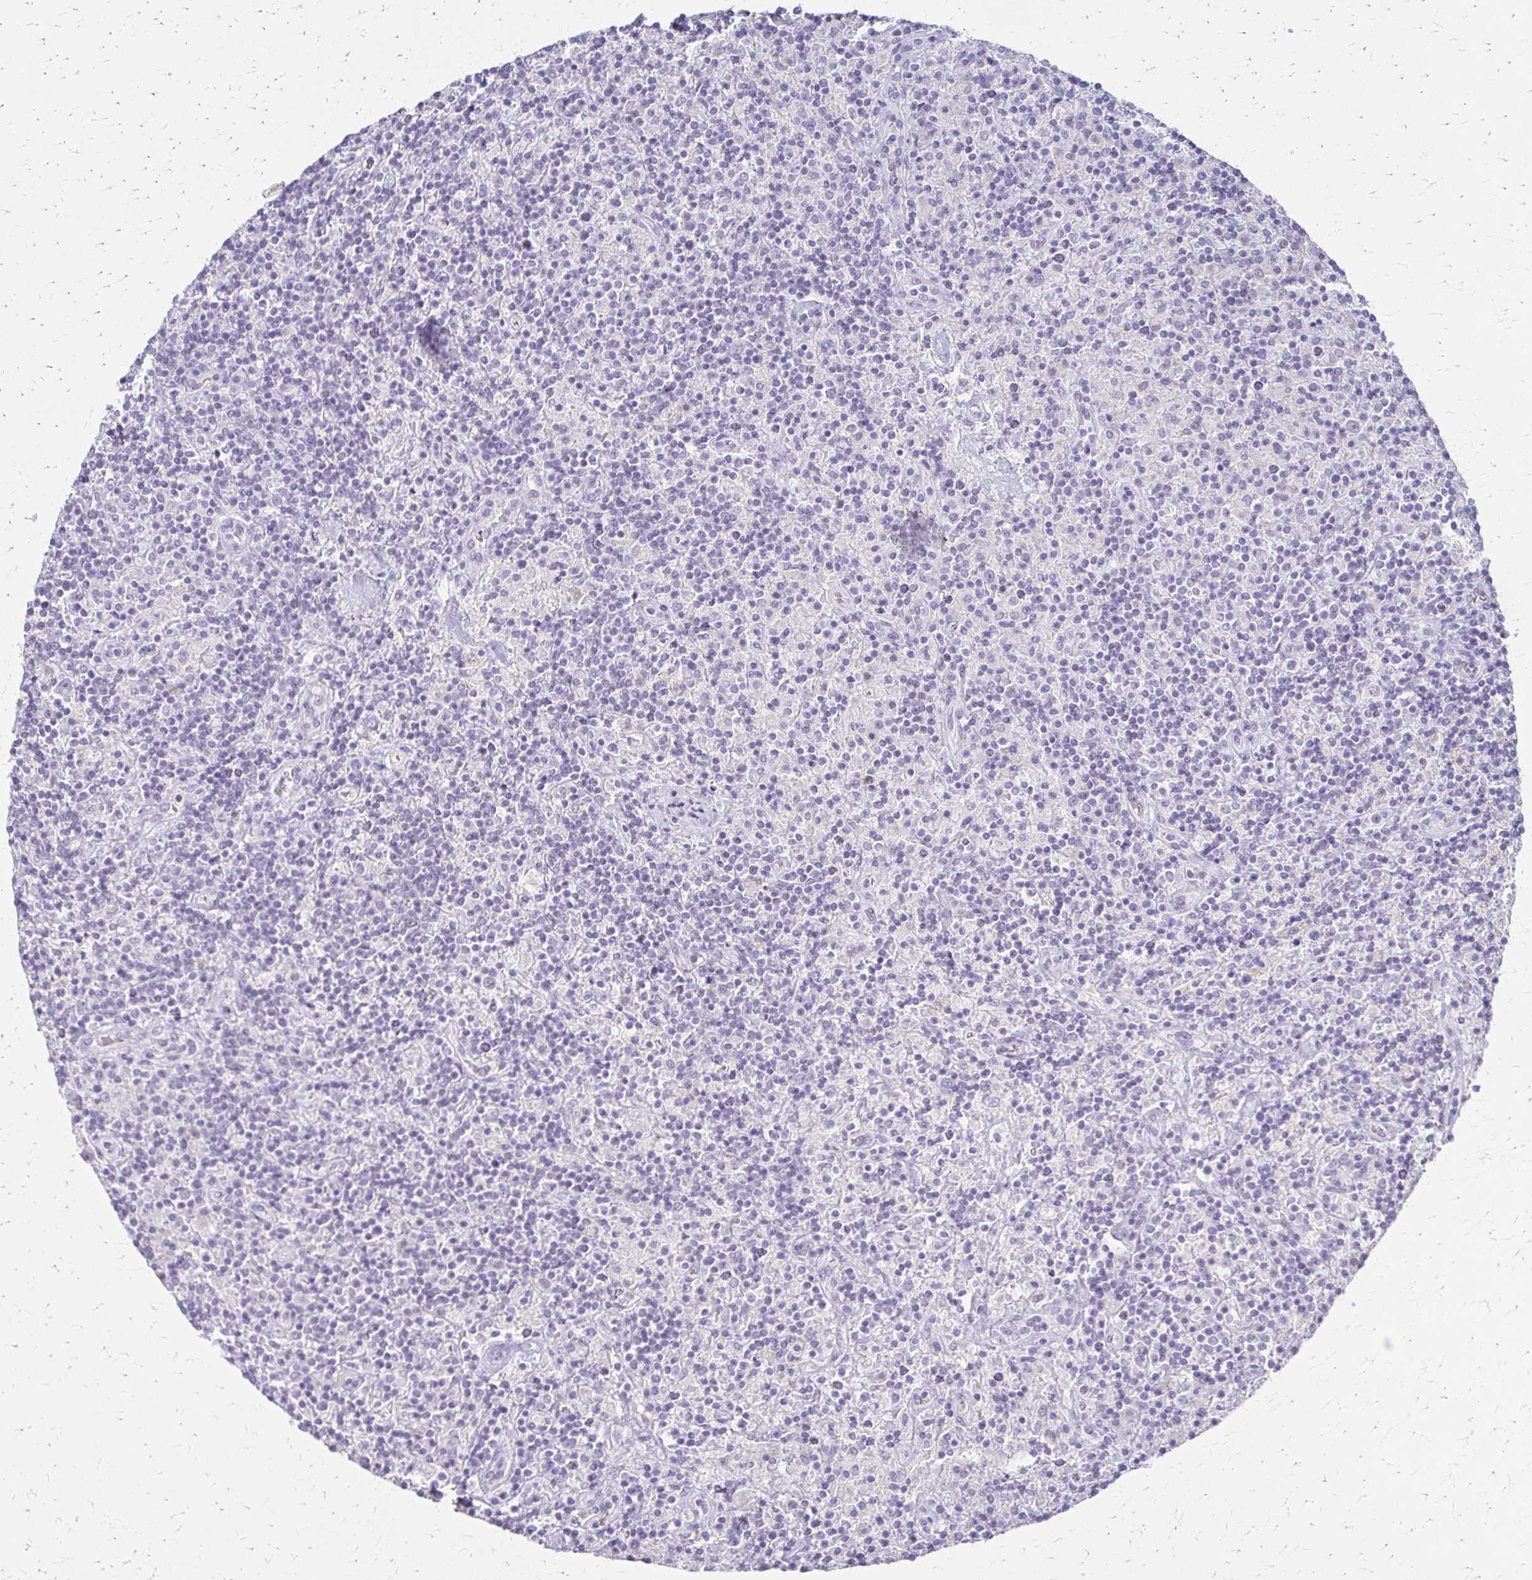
{"staining": {"intensity": "negative", "quantity": "none", "location": "none"}, "tissue": "lymphoma", "cell_type": "Tumor cells", "image_type": "cancer", "snomed": [{"axis": "morphology", "description": "Hodgkin's disease, NOS"}, {"axis": "topography", "description": "Thymus, NOS"}], "caption": "IHC photomicrograph of Hodgkin's disease stained for a protein (brown), which displays no expression in tumor cells.", "gene": "ACP5", "patient": {"sex": "female", "age": 17}}